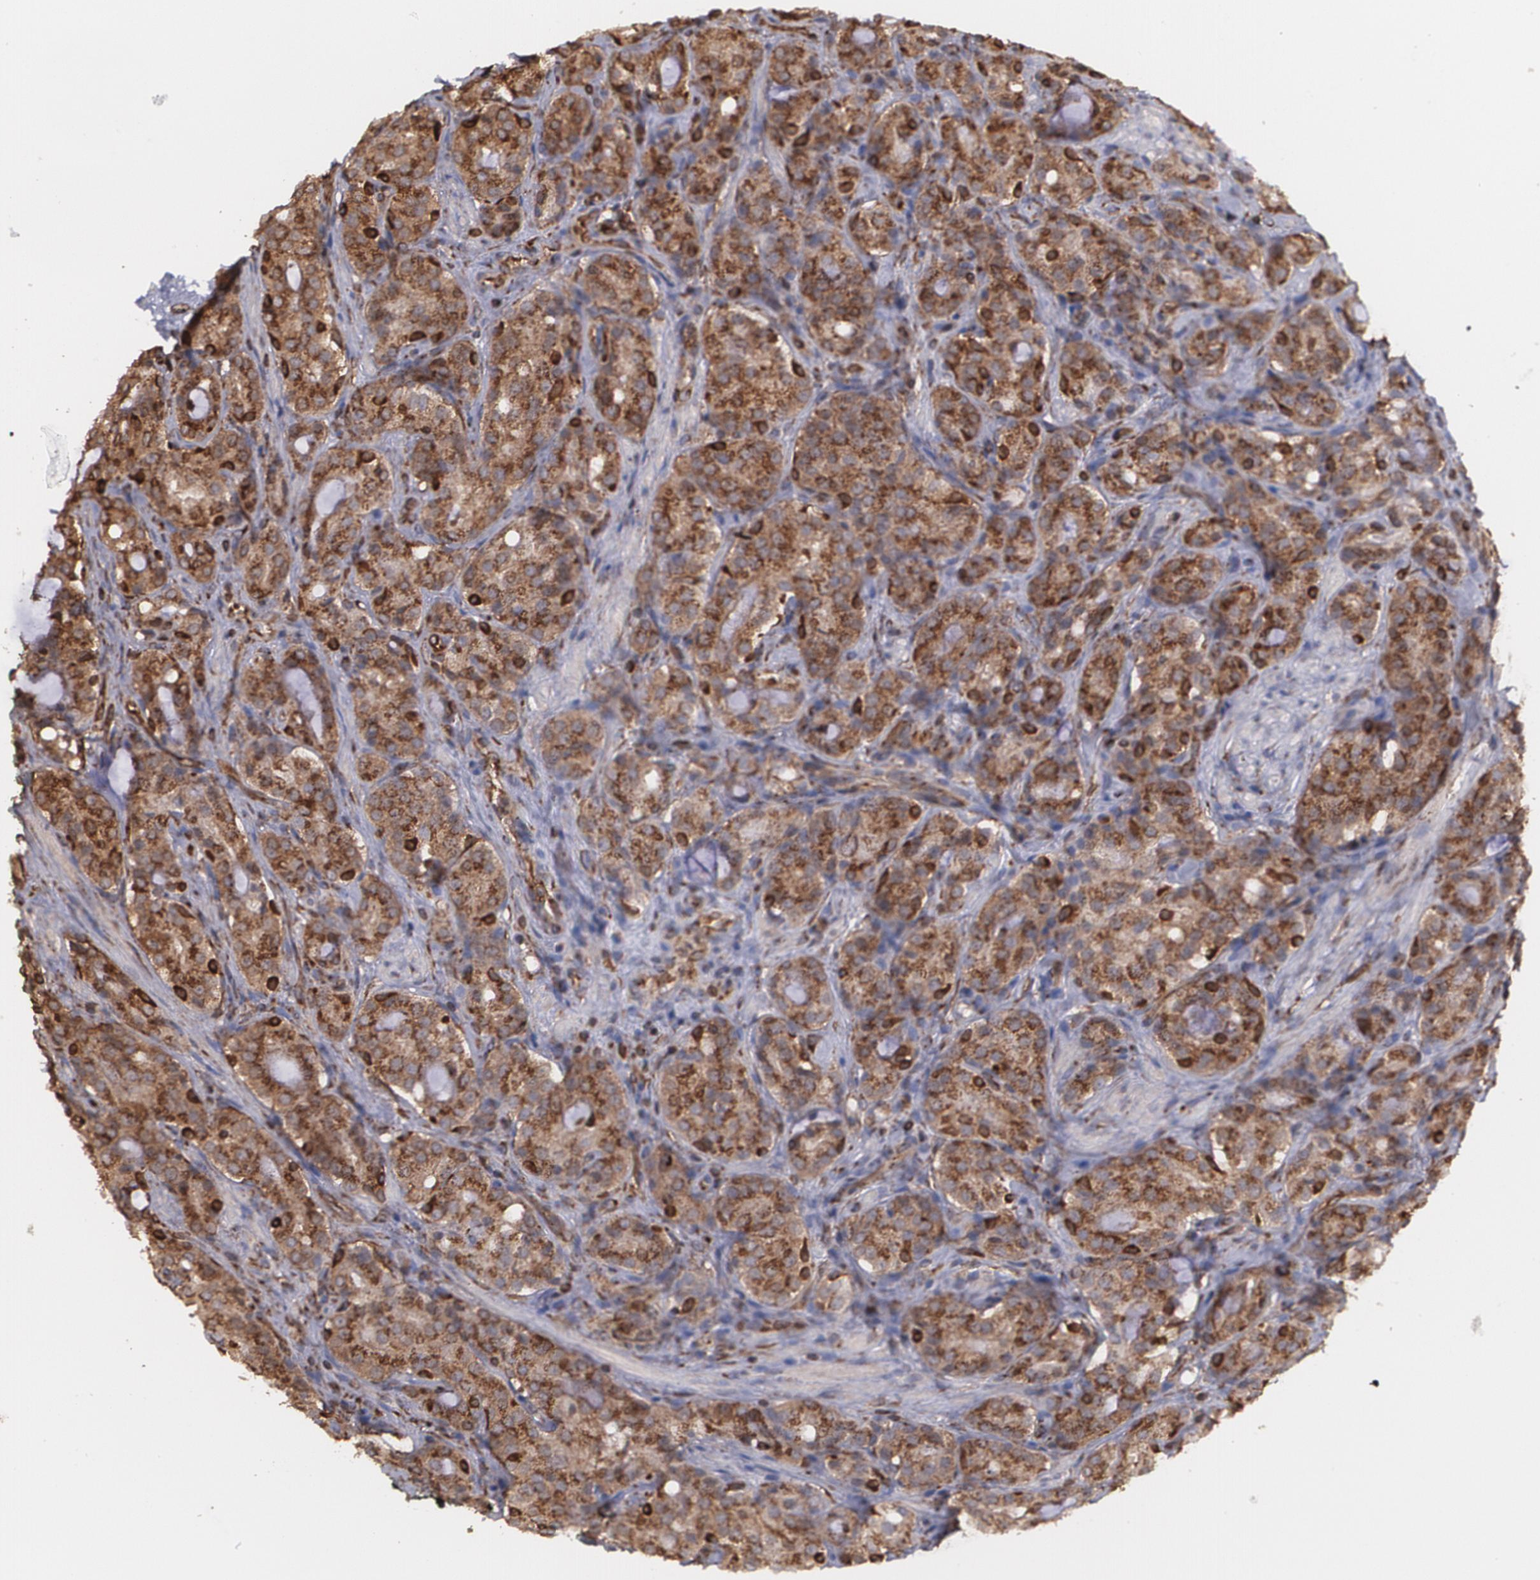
{"staining": {"intensity": "strong", "quantity": ">75%", "location": "cytoplasmic/membranous"}, "tissue": "prostate cancer", "cell_type": "Tumor cells", "image_type": "cancer", "snomed": [{"axis": "morphology", "description": "Adenocarcinoma, High grade"}, {"axis": "topography", "description": "Prostate"}], "caption": "Prostate cancer tissue displays strong cytoplasmic/membranous expression in about >75% of tumor cells, visualized by immunohistochemistry.", "gene": "TRIP11", "patient": {"sex": "male", "age": 72}}